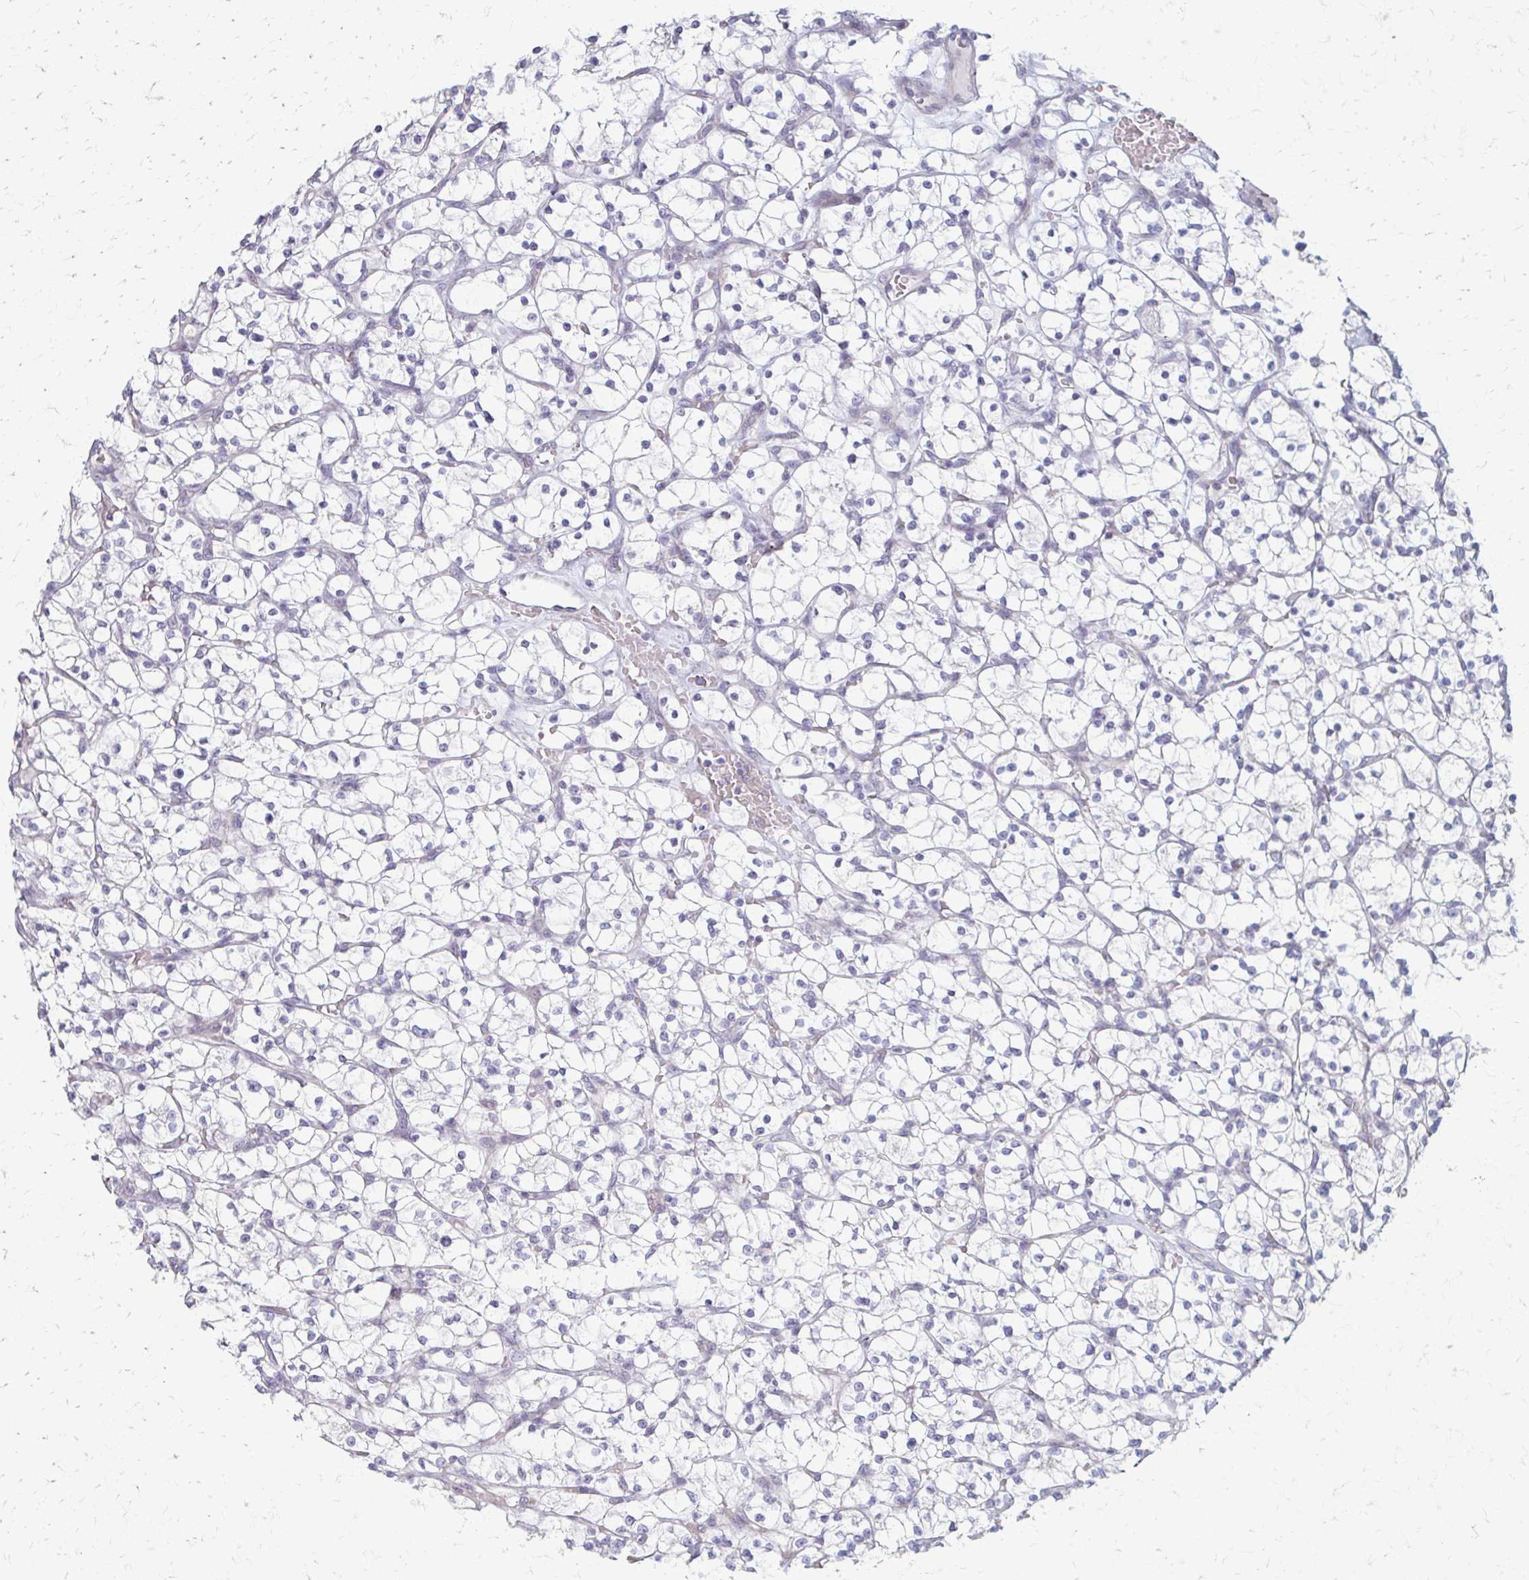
{"staining": {"intensity": "negative", "quantity": "none", "location": "none"}, "tissue": "renal cancer", "cell_type": "Tumor cells", "image_type": "cancer", "snomed": [{"axis": "morphology", "description": "Adenocarcinoma, NOS"}, {"axis": "topography", "description": "Kidney"}], "caption": "Renal cancer stained for a protein using immunohistochemistry reveals no positivity tumor cells.", "gene": "LDLRAP1", "patient": {"sex": "female", "age": 64}}